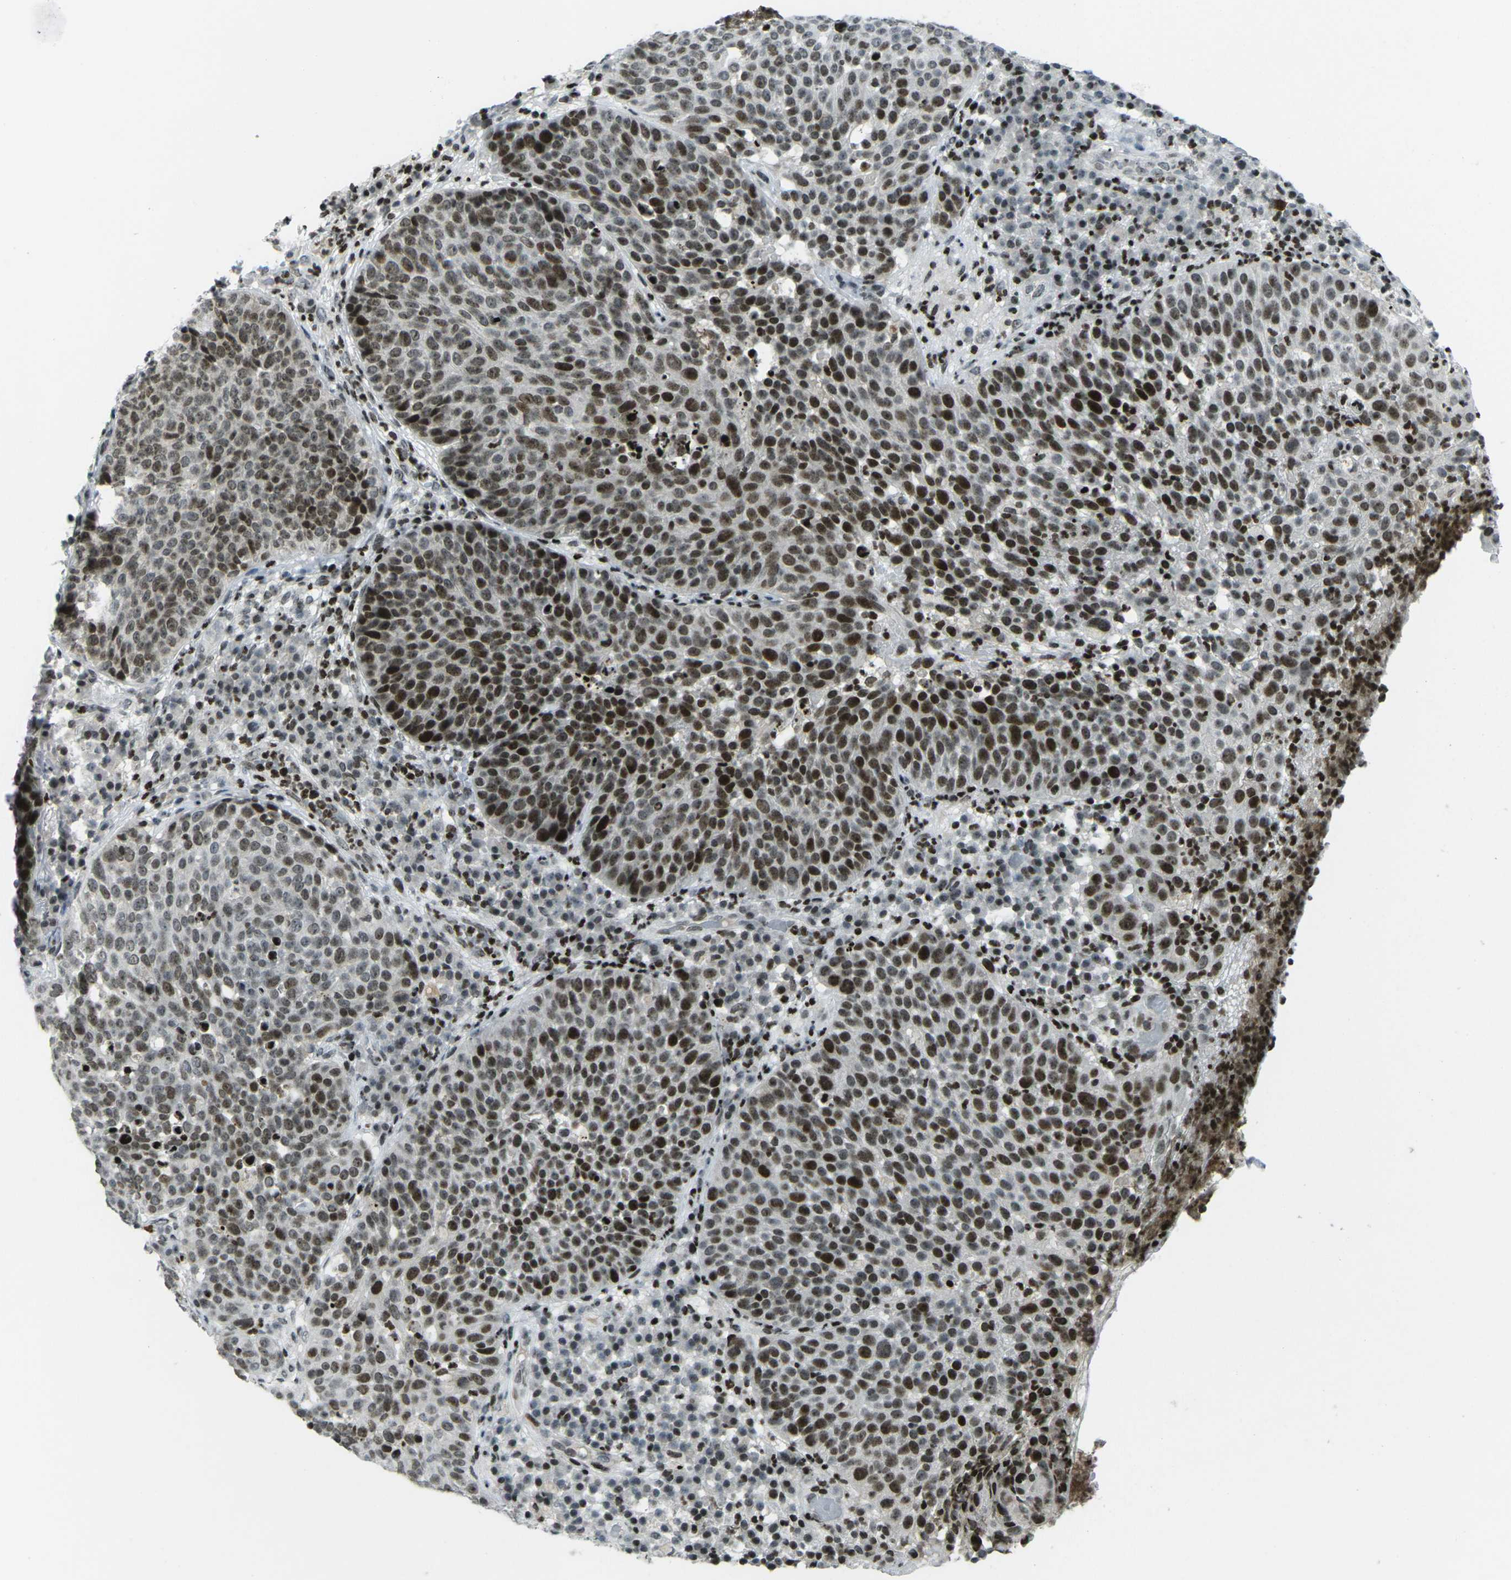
{"staining": {"intensity": "strong", "quantity": ">75%", "location": "nuclear"}, "tissue": "skin cancer", "cell_type": "Tumor cells", "image_type": "cancer", "snomed": [{"axis": "morphology", "description": "Squamous cell carcinoma in situ, NOS"}, {"axis": "morphology", "description": "Squamous cell carcinoma, NOS"}, {"axis": "topography", "description": "Skin"}], "caption": "A brown stain labels strong nuclear expression of a protein in skin cancer (squamous cell carcinoma) tumor cells. (IHC, brightfield microscopy, high magnification).", "gene": "EME1", "patient": {"sex": "male", "age": 93}}